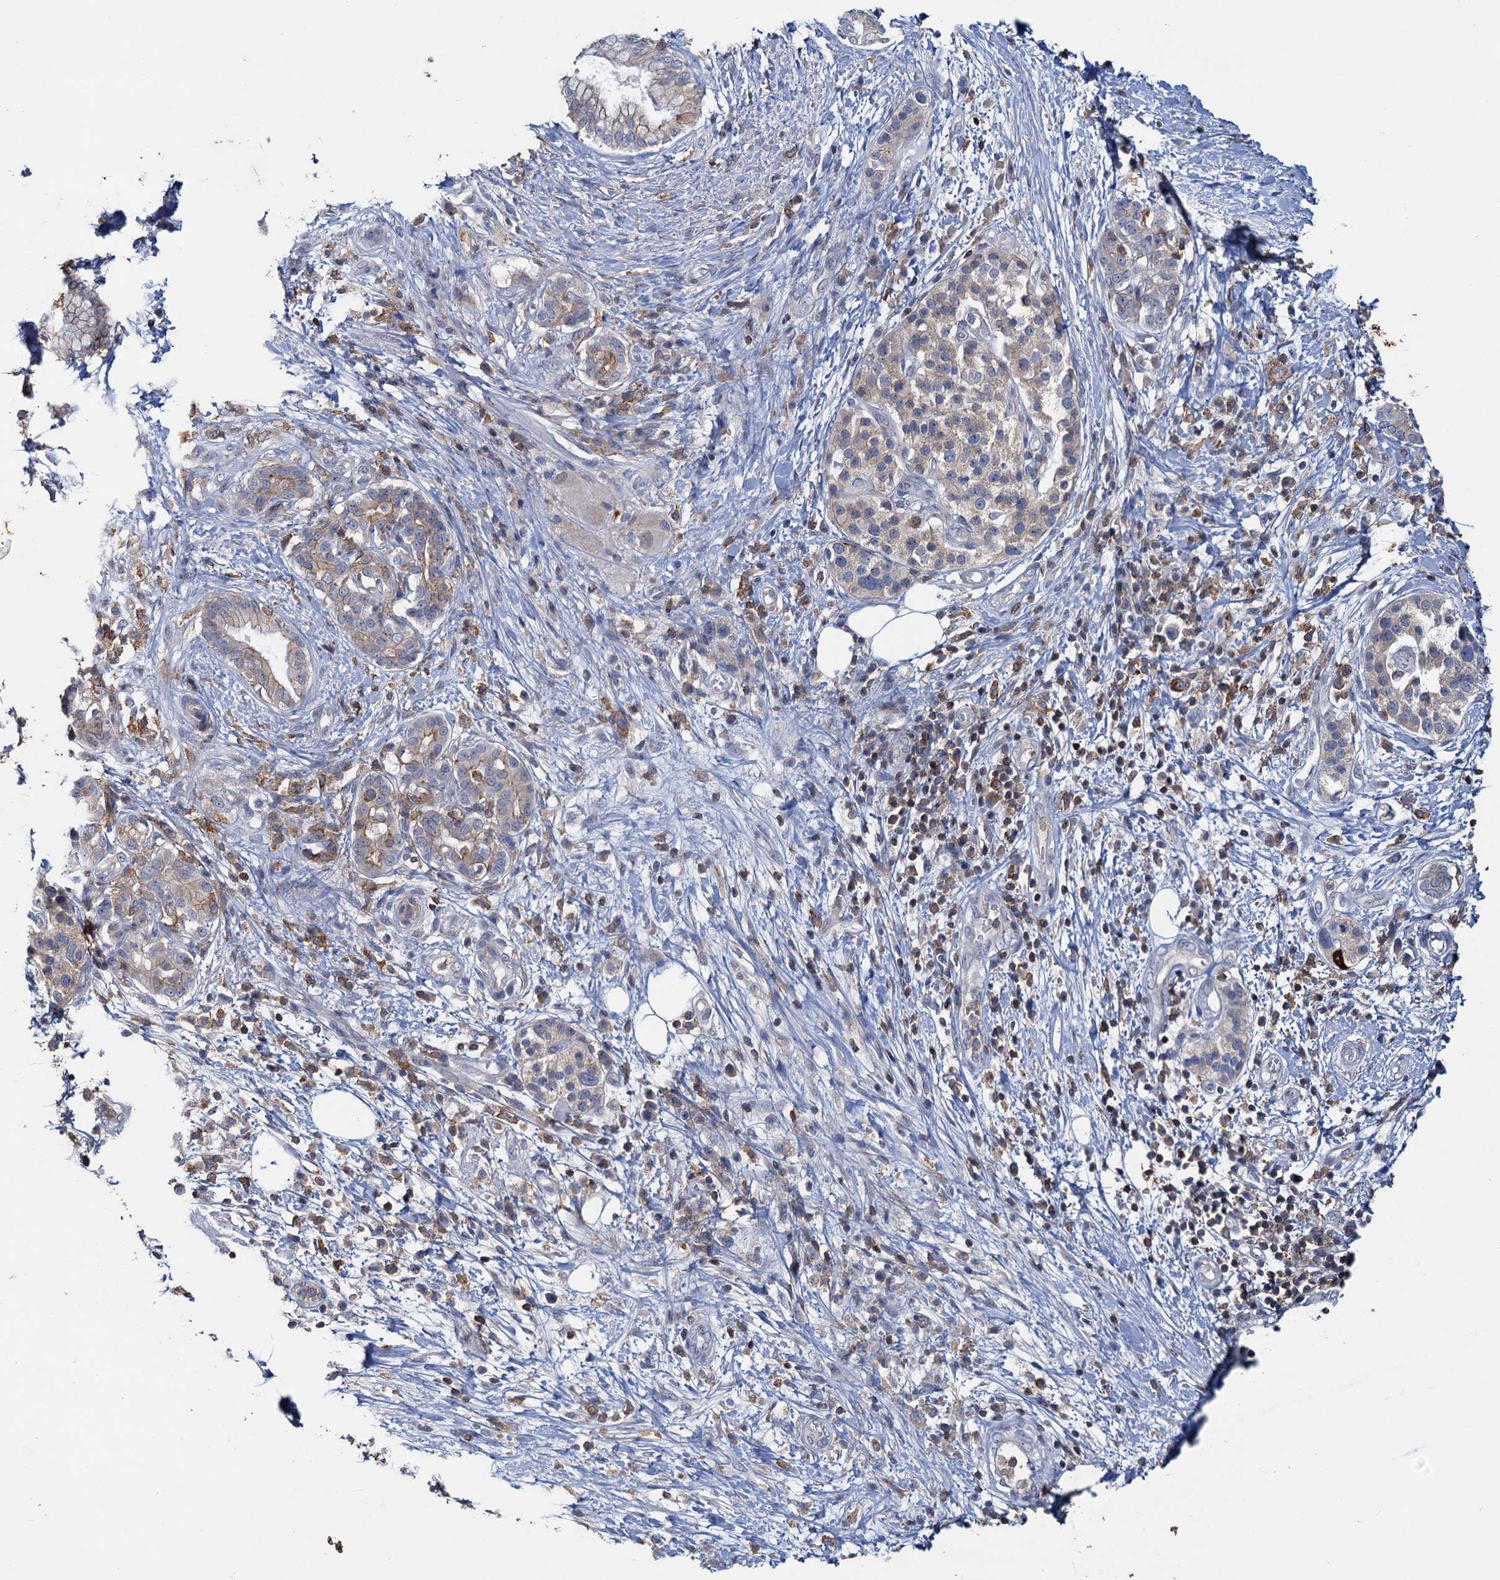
{"staining": {"intensity": "weak", "quantity": "25%-75%", "location": "cytoplasmic/membranous"}, "tissue": "pancreatic cancer", "cell_type": "Tumor cells", "image_type": "cancer", "snomed": [{"axis": "morphology", "description": "Adenocarcinoma, NOS"}, {"axis": "topography", "description": "Pancreas"}], "caption": "Protein staining of pancreatic cancer (adenocarcinoma) tissue displays weak cytoplasmic/membranous staining in approximately 25%-75% of tumor cells.", "gene": "LRCH4", "patient": {"sex": "female", "age": 73}}